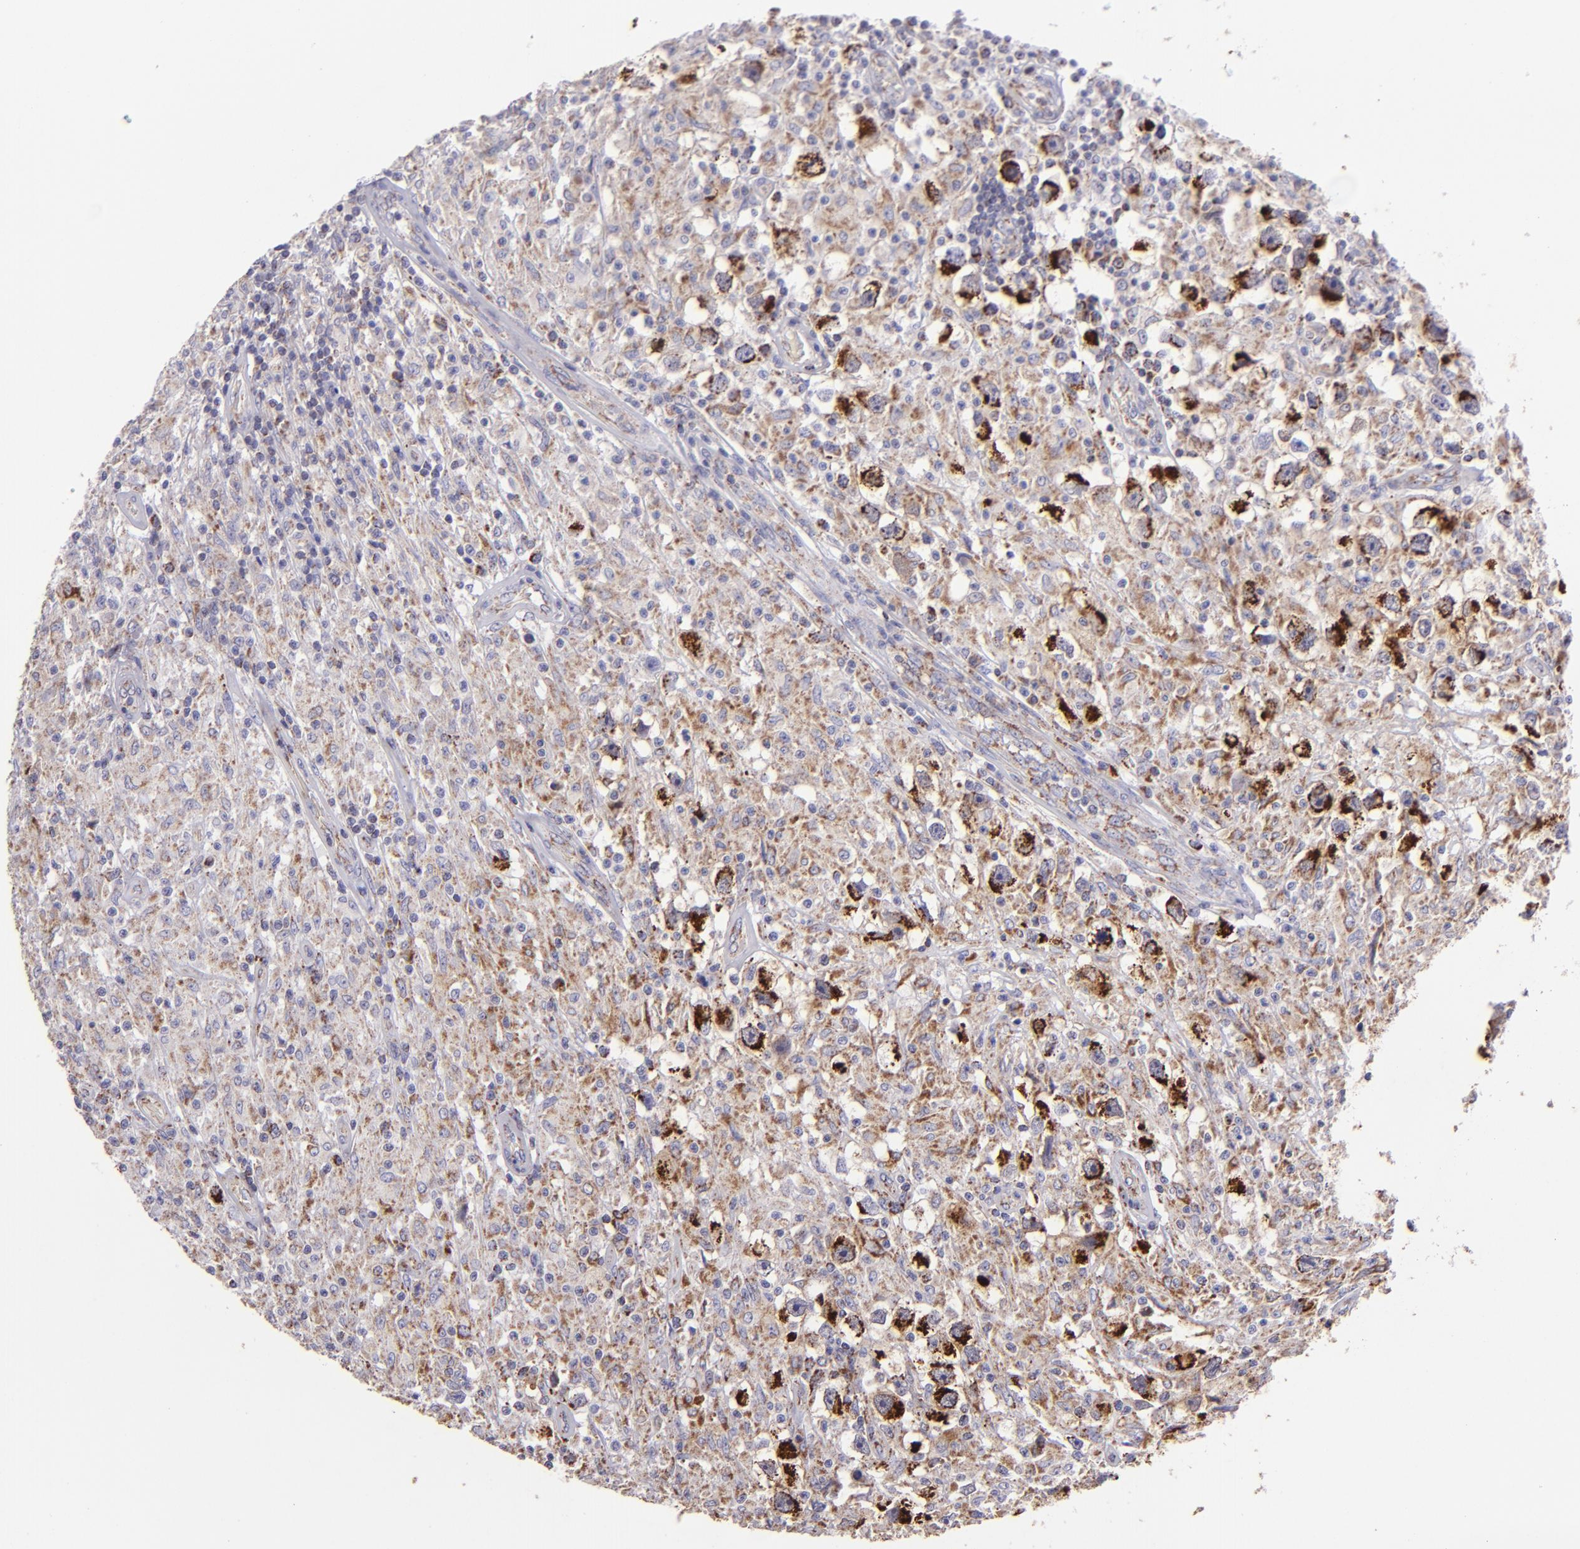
{"staining": {"intensity": "strong", "quantity": "<25%", "location": "cytoplasmic/membranous"}, "tissue": "testis cancer", "cell_type": "Tumor cells", "image_type": "cancer", "snomed": [{"axis": "morphology", "description": "Seminoma, NOS"}, {"axis": "topography", "description": "Testis"}], "caption": "Immunohistochemistry (DAB) staining of seminoma (testis) exhibits strong cytoplasmic/membranous protein staining in approximately <25% of tumor cells.", "gene": "HSPD1", "patient": {"sex": "male", "age": 34}}